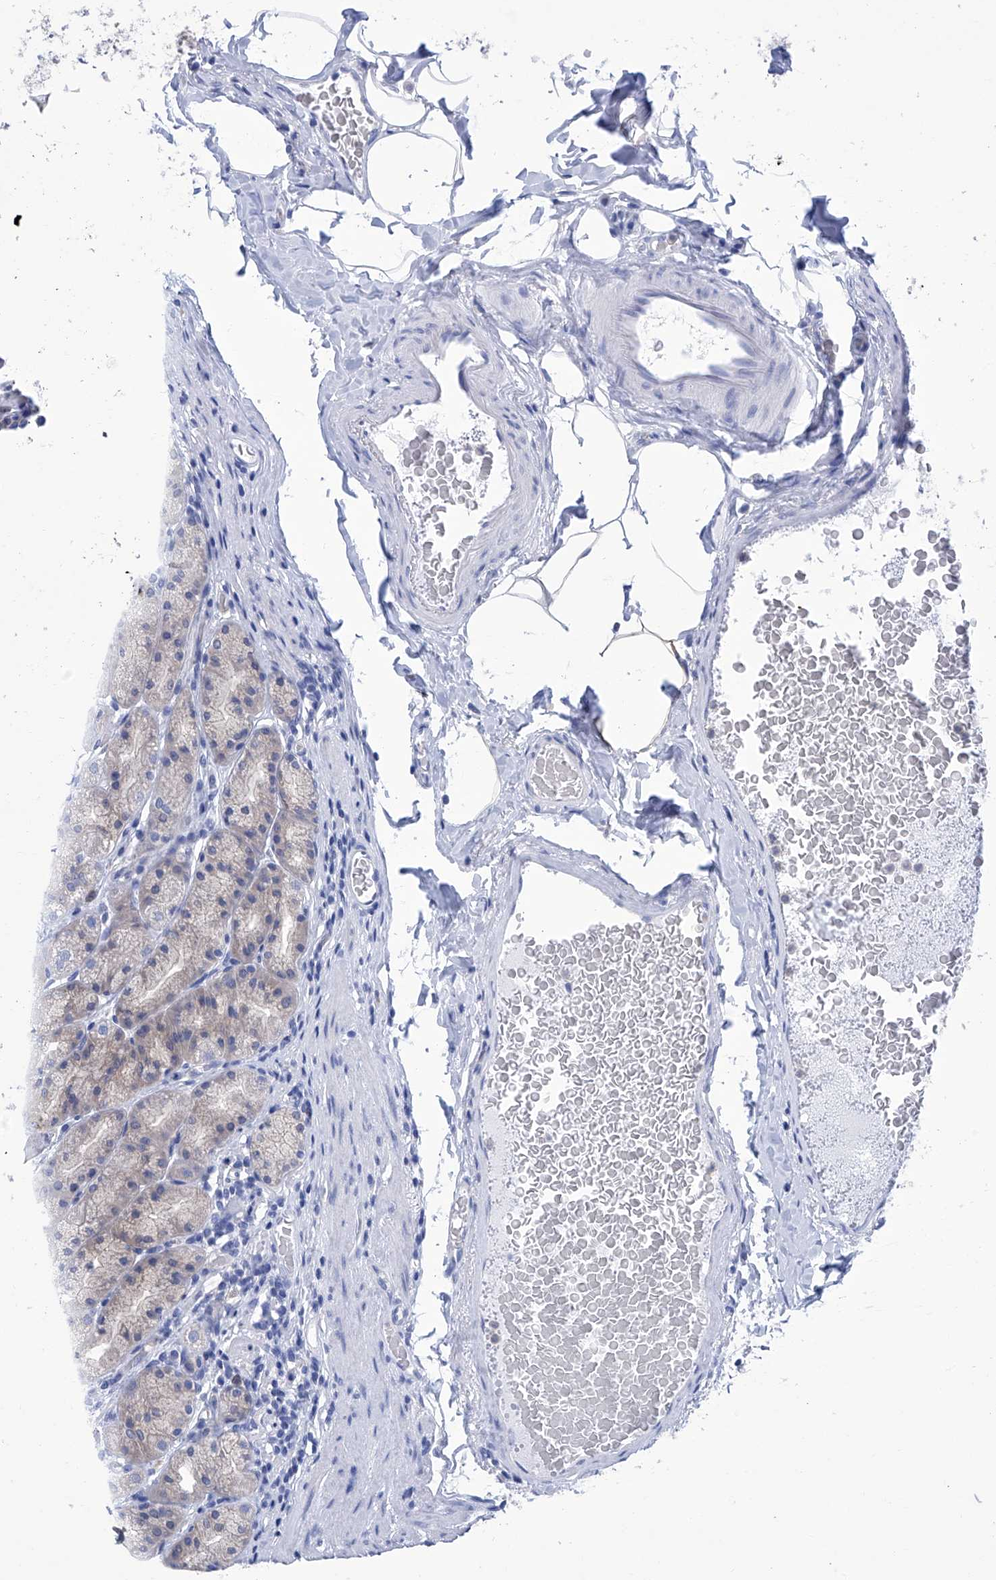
{"staining": {"intensity": "weak", "quantity": "<25%", "location": "cytoplasmic/membranous"}, "tissue": "stomach", "cell_type": "Glandular cells", "image_type": "normal", "snomed": [{"axis": "morphology", "description": "Normal tissue, NOS"}, {"axis": "topography", "description": "Stomach, upper"}], "caption": "Glandular cells show no significant protein positivity in unremarkable stomach.", "gene": "IMPA2", "patient": {"sex": "male", "age": 68}}